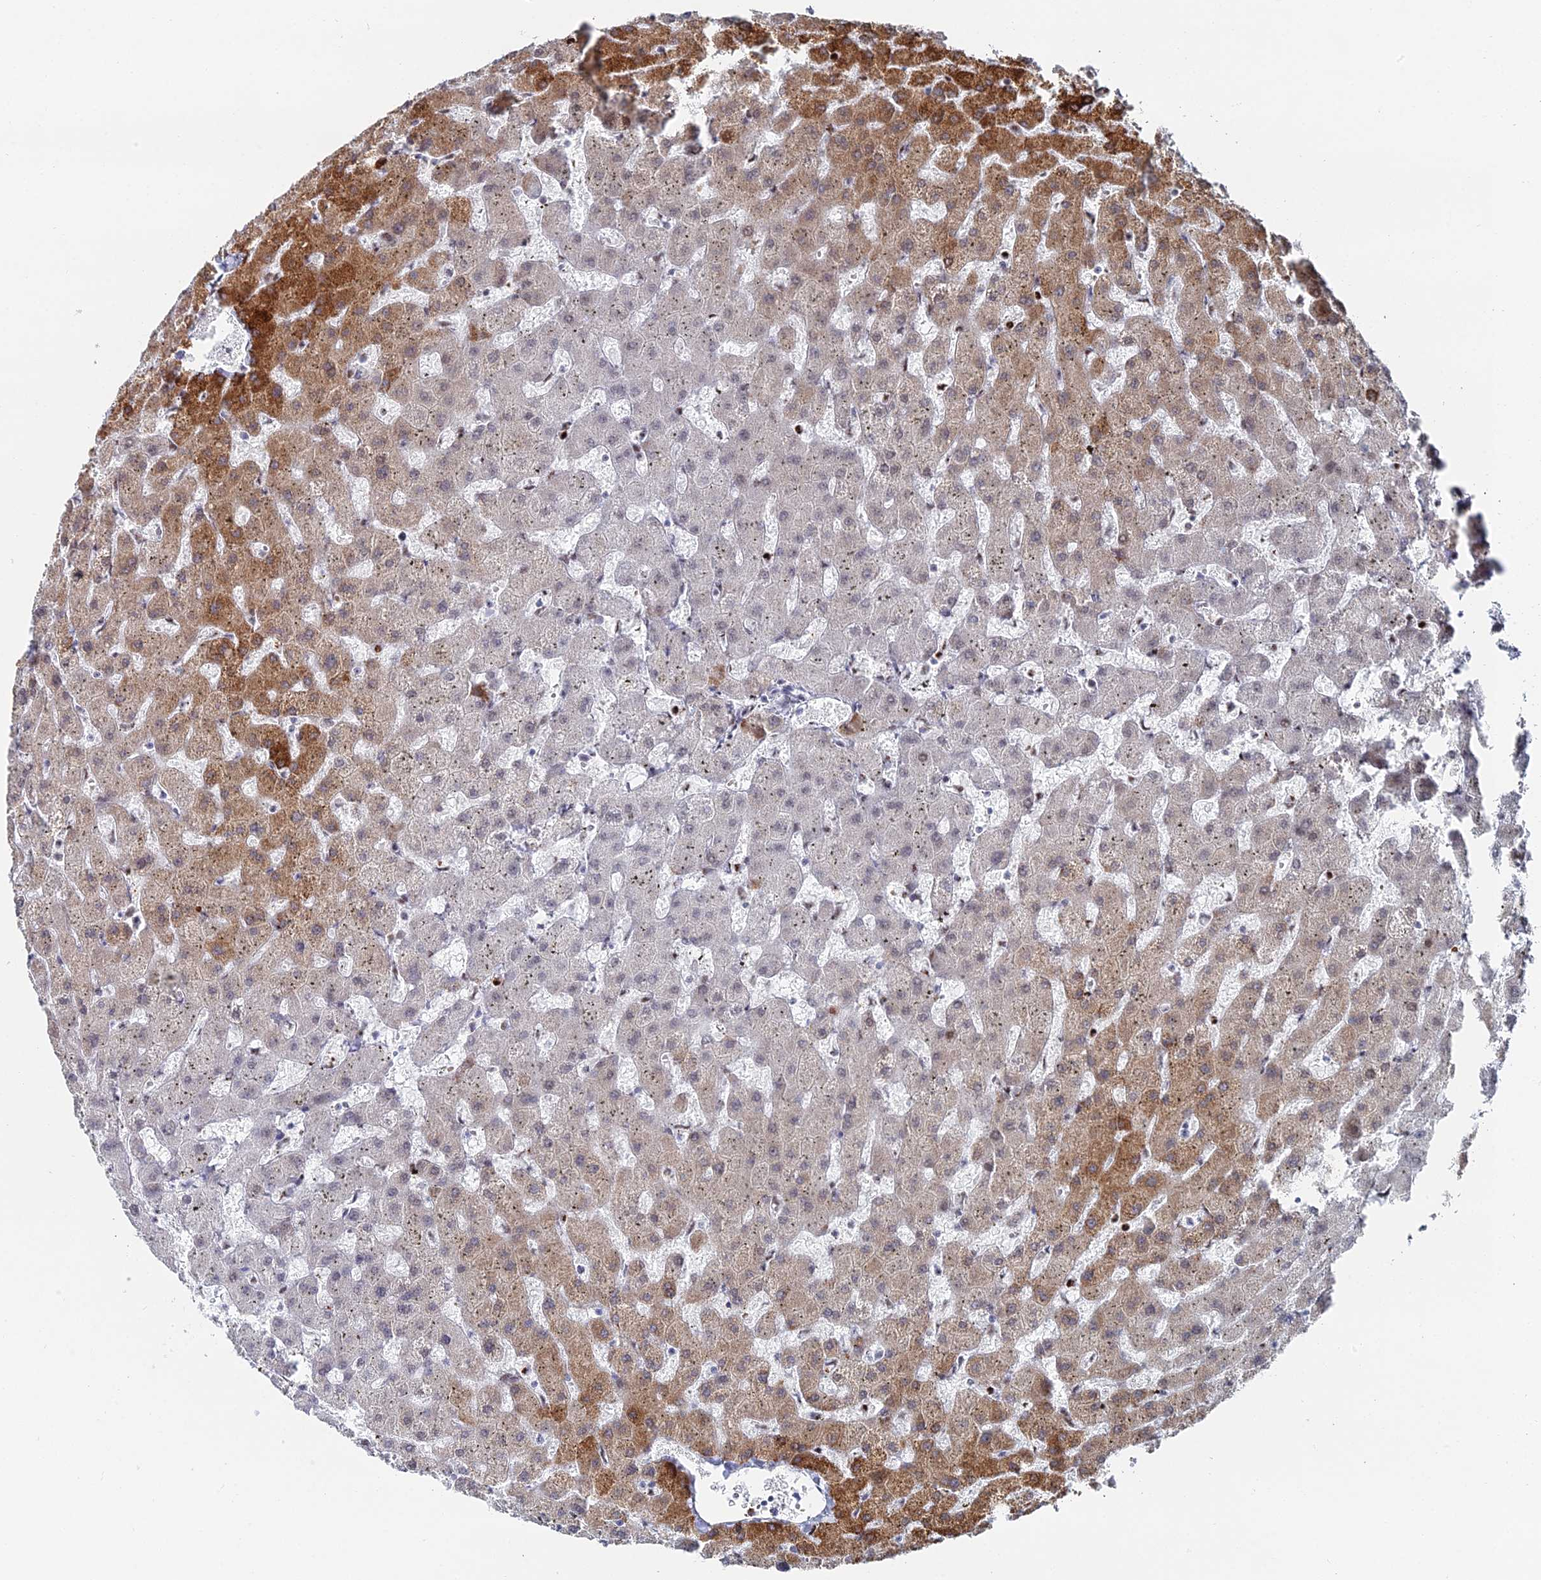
{"staining": {"intensity": "negative", "quantity": "none", "location": "none"}, "tissue": "liver", "cell_type": "Cholangiocytes", "image_type": "normal", "snomed": [{"axis": "morphology", "description": "Normal tissue, NOS"}, {"axis": "topography", "description": "Liver"}], "caption": "Image shows no protein staining in cholangiocytes of normal liver. (Immunohistochemistry, brightfield microscopy, high magnification).", "gene": "GSC2", "patient": {"sex": "female", "age": 63}}